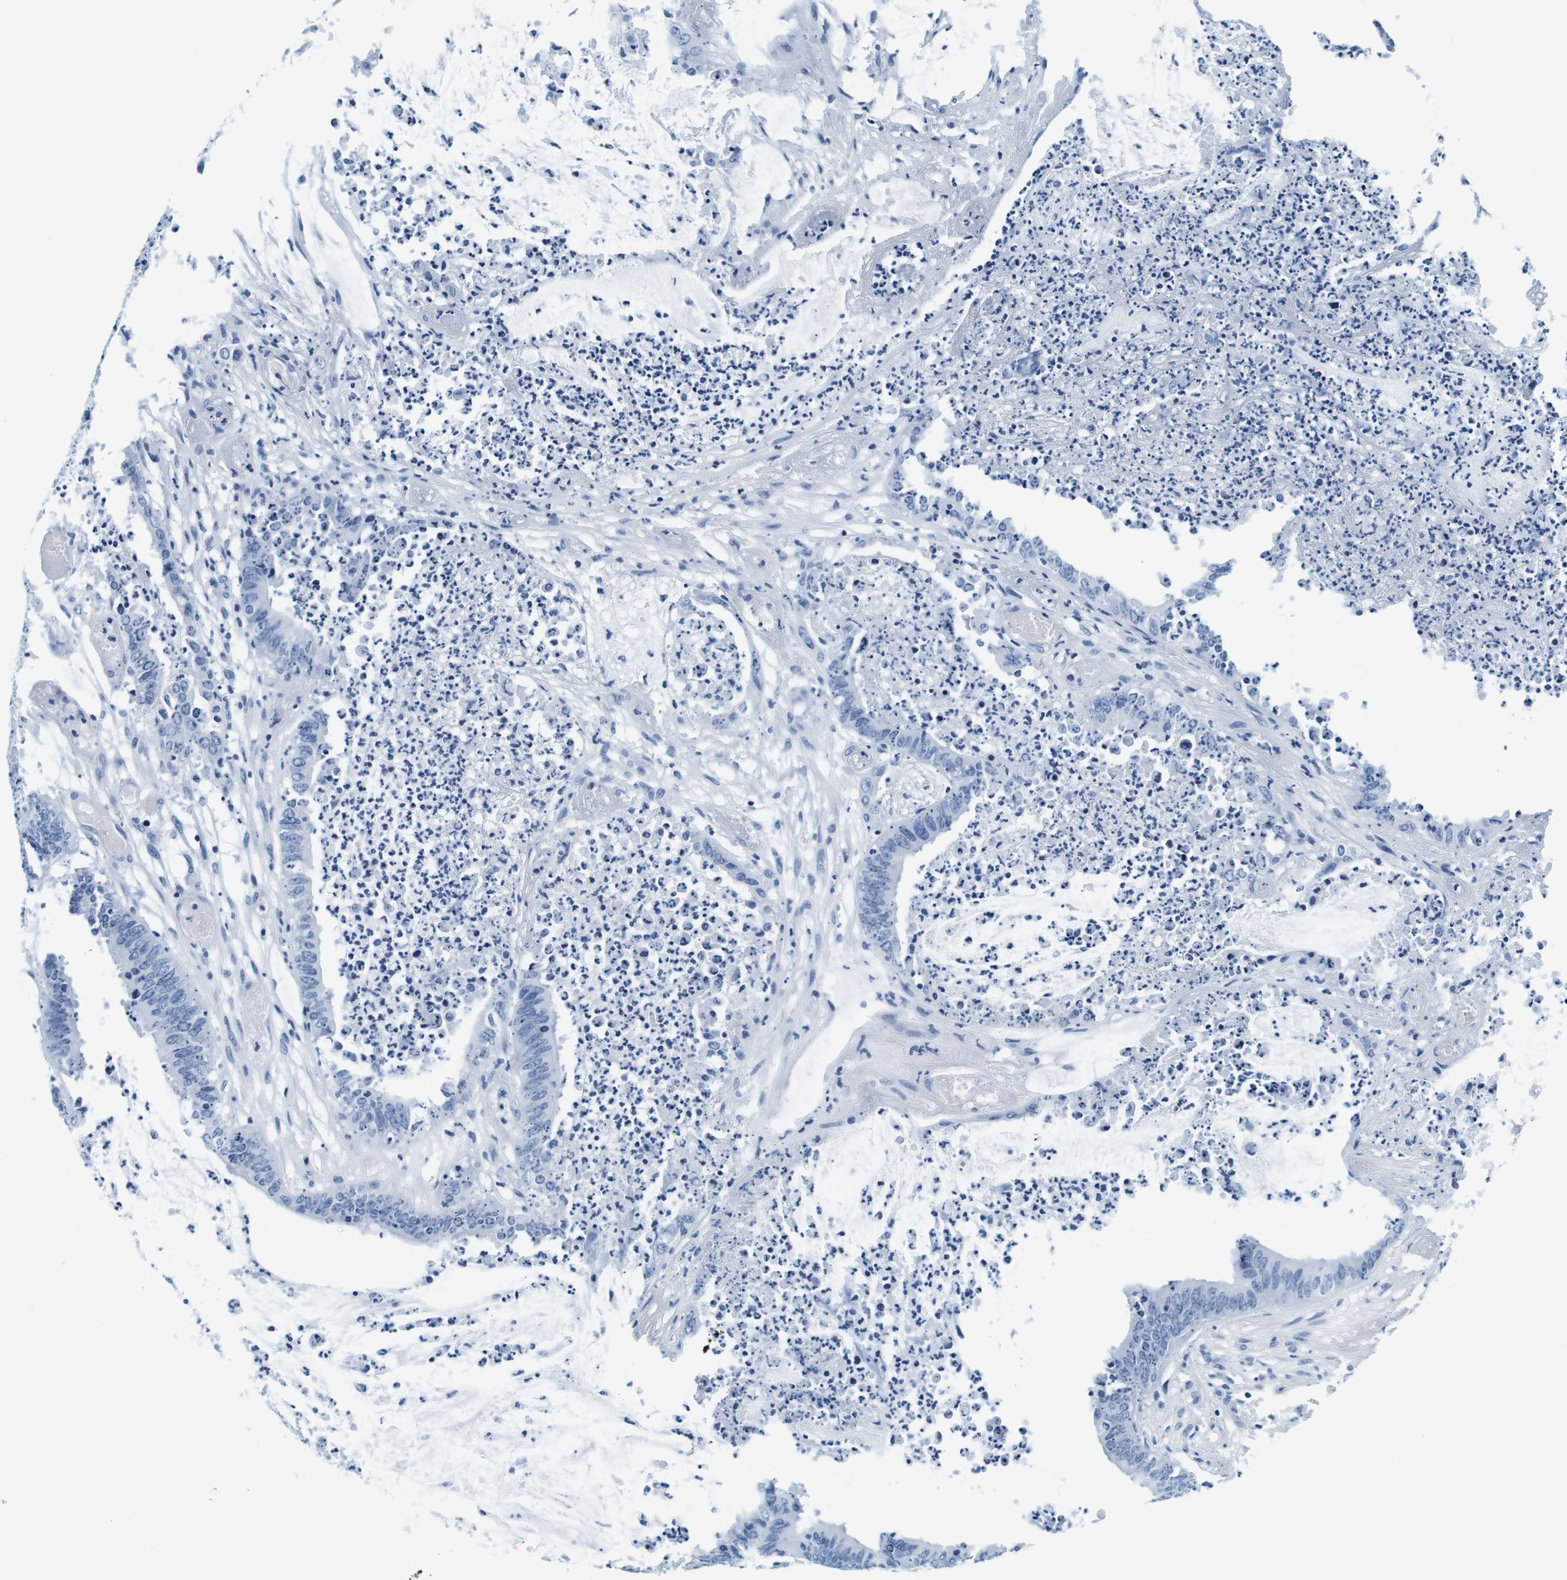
{"staining": {"intensity": "negative", "quantity": "none", "location": "none"}, "tissue": "colorectal cancer", "cell_type": "Tumor cells", "image_type": "cancer", "snomed": [{"axis": "morphology", "description": "Adenocarcinoma, NOS"}, {"axis": "topography", "description": "Rectum"}], "caption": "Histopathology image shows no protein staining in tumor cells of colorectal cancer tissue.", "gene": "ELANE", "patient": {"sex": "female", "age": 66}}